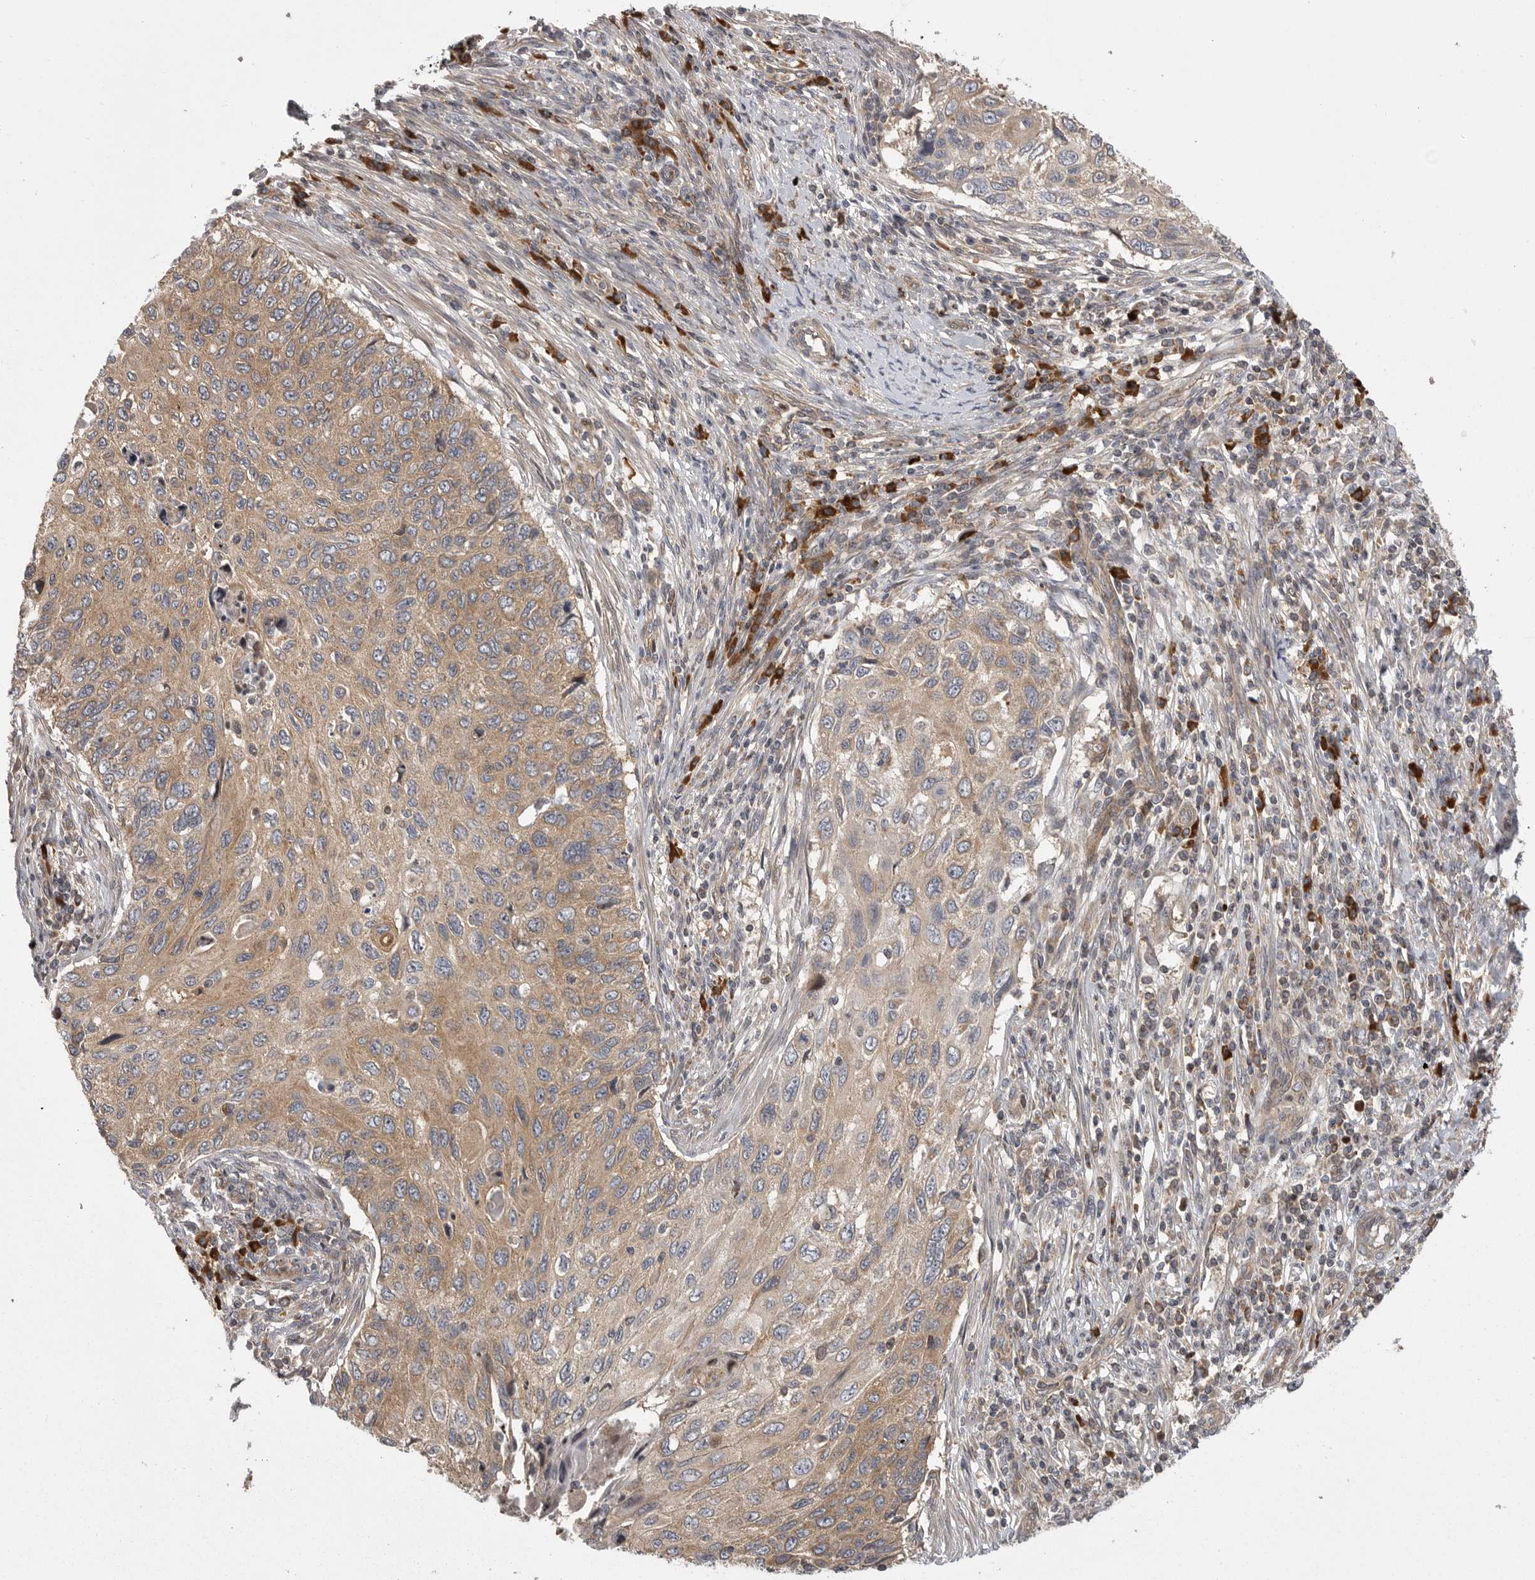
{"staining": {"intensity": "moderate", "quantity": ">75%", "location": "cytoplasmic/membranous"}, "tissue": "cervical cancer", "cell_type": "Tumor cells", "image_type": "cancer", "snomed": [{"axis": "morphology", "description": "Squamous cell carcinoma, NOS"}, {"axis": "topography", "description": "Cervix"}], "caption": "Immunohistochemistry photomicrograph of neoplastic tissue: squamous cell carcinoma (cervical) stained using IHC shows medium levels of moderate protein expression localized specifically in the cytoplasmic/membranous of tumor cells, appearing as a cytoplasmic/membranous brown color.", "gene": "OXR1", "patient": {"sex": "female", "age": 70}}